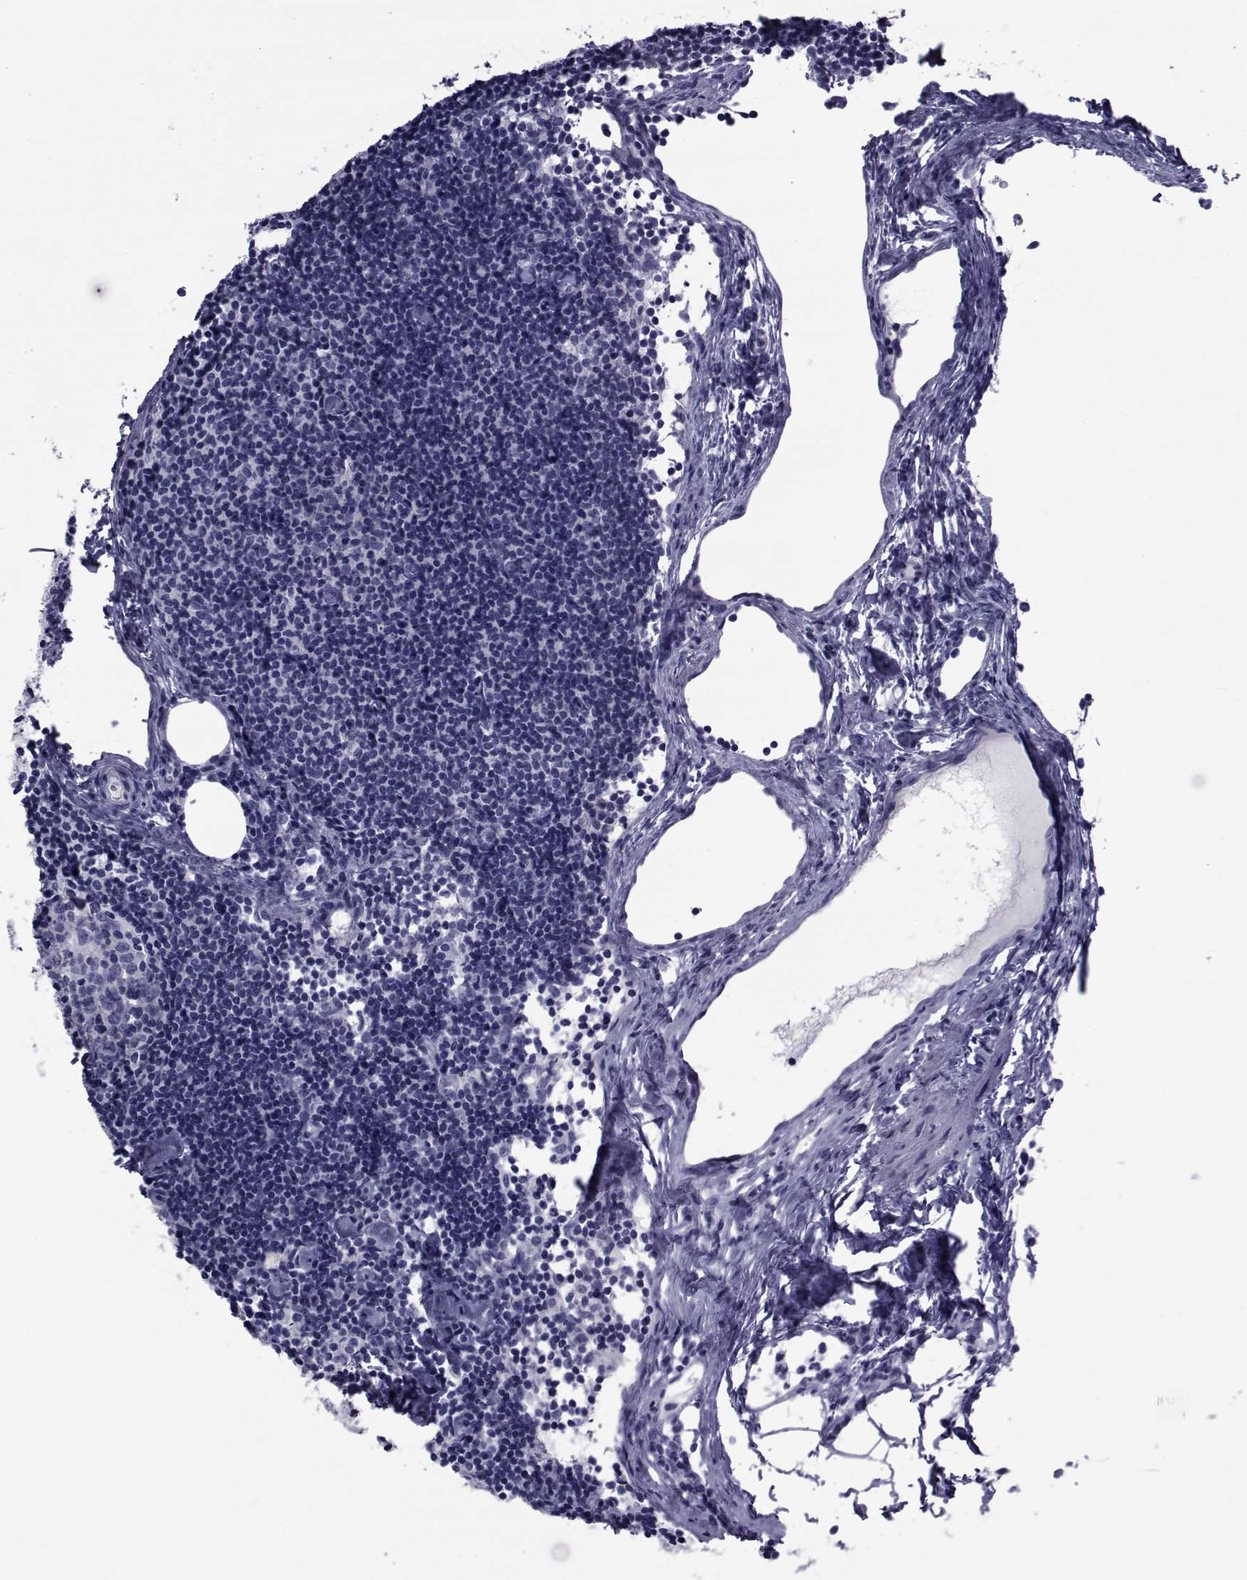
{"staining": {"intensity": "negative", "quantity": "none", "location": "none"}, "tissue": "lymph node", "cell_type": "Germinal center cells", "image_type": "normal", "snomed": [{"axis": "morphology", "description": "Normal tissue, NOS"}, {"axis": "topography", "description": "Lymph node"}], "caption": "Immunohistochemistry micrograph of normal human lymph node stained for a protein (brown), which exhibits no expression in germinal center cells.", "gene": "GKAP1", "patient": {"sex": "female", "age": 42}}